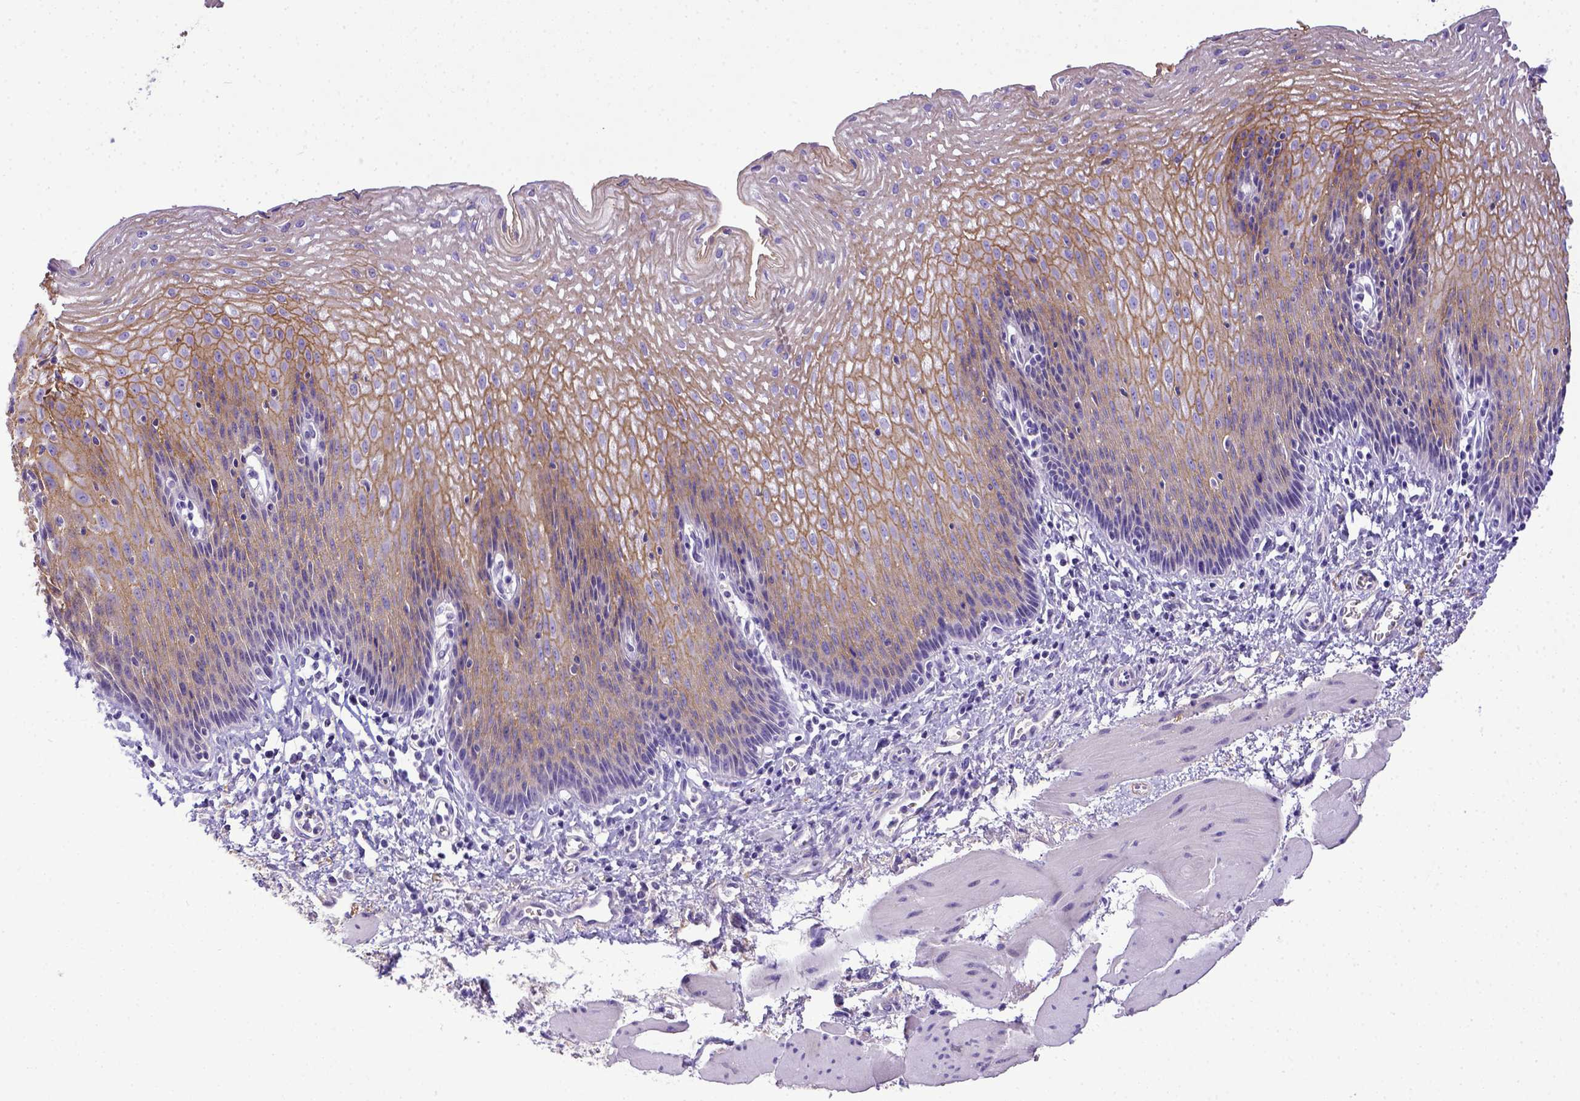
{"staining": {"intensity": "weak", "quantity": "25%-75%", "location": "cytoplasmic/membranous"}, "tissue": "esophagus", "cell_type": "Squamous epithelial cells", "image_type": "normal", "snomed": [{"axis": "morphology", "description": "Normal tissue, NOS"}, {"axis": "topography", "description": "Esophagus"}], "caption": "This is an image of immunohistochemistry staining of benign esophagus, which shows weak expression in the cytoplasmic/membranous of squamous epithelial cells.", "gene": "BTN1A1", "patient": {"sex": "female", "age": 64}}